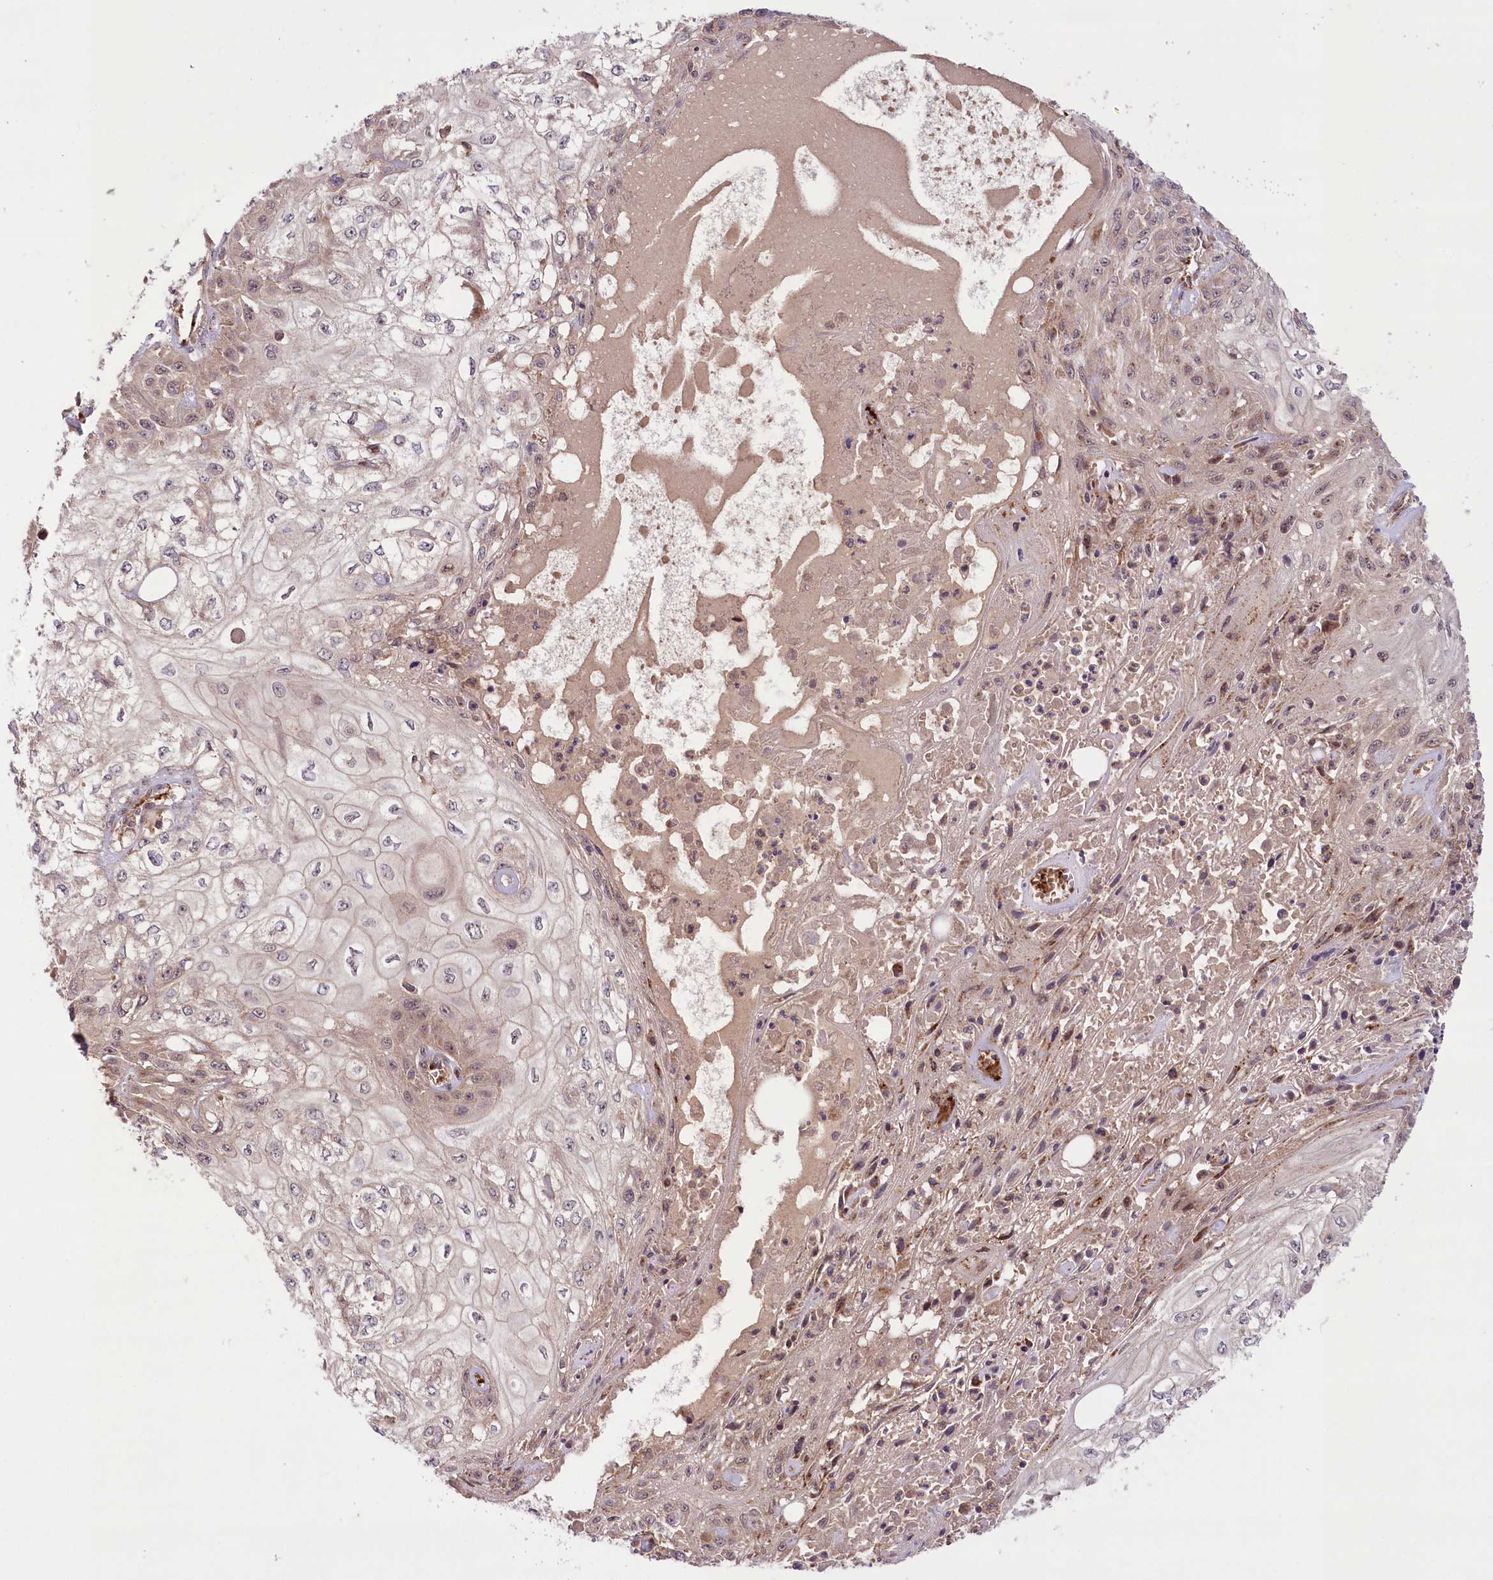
{"staining": {"intensity": "weak", "quantity": "25%-75%", "location": "nuclear"}, "tissue": "skin cancer", "cell_type": "Tumor cells", "image_type": "cancer", "snomed": [{"axis": "morphology", "description": "Squamous cell carcinoma, NOS"}, {"axis": "morphology", "description": "Squamous cell carcinoma, metastatic, NOS"}, {"axis": "topography", "description": "Skin"}, {"axis": "topography", "description": "Lymph node"}], "caption": "IHC of skin cancer (metastatic squamous cell carcinoma) demonstrates low levels of weak nuclear positivity in about 25%-75% of tumor cells.", "gene": "CARD19", "patient": {"sex": "male", "age": 75}}